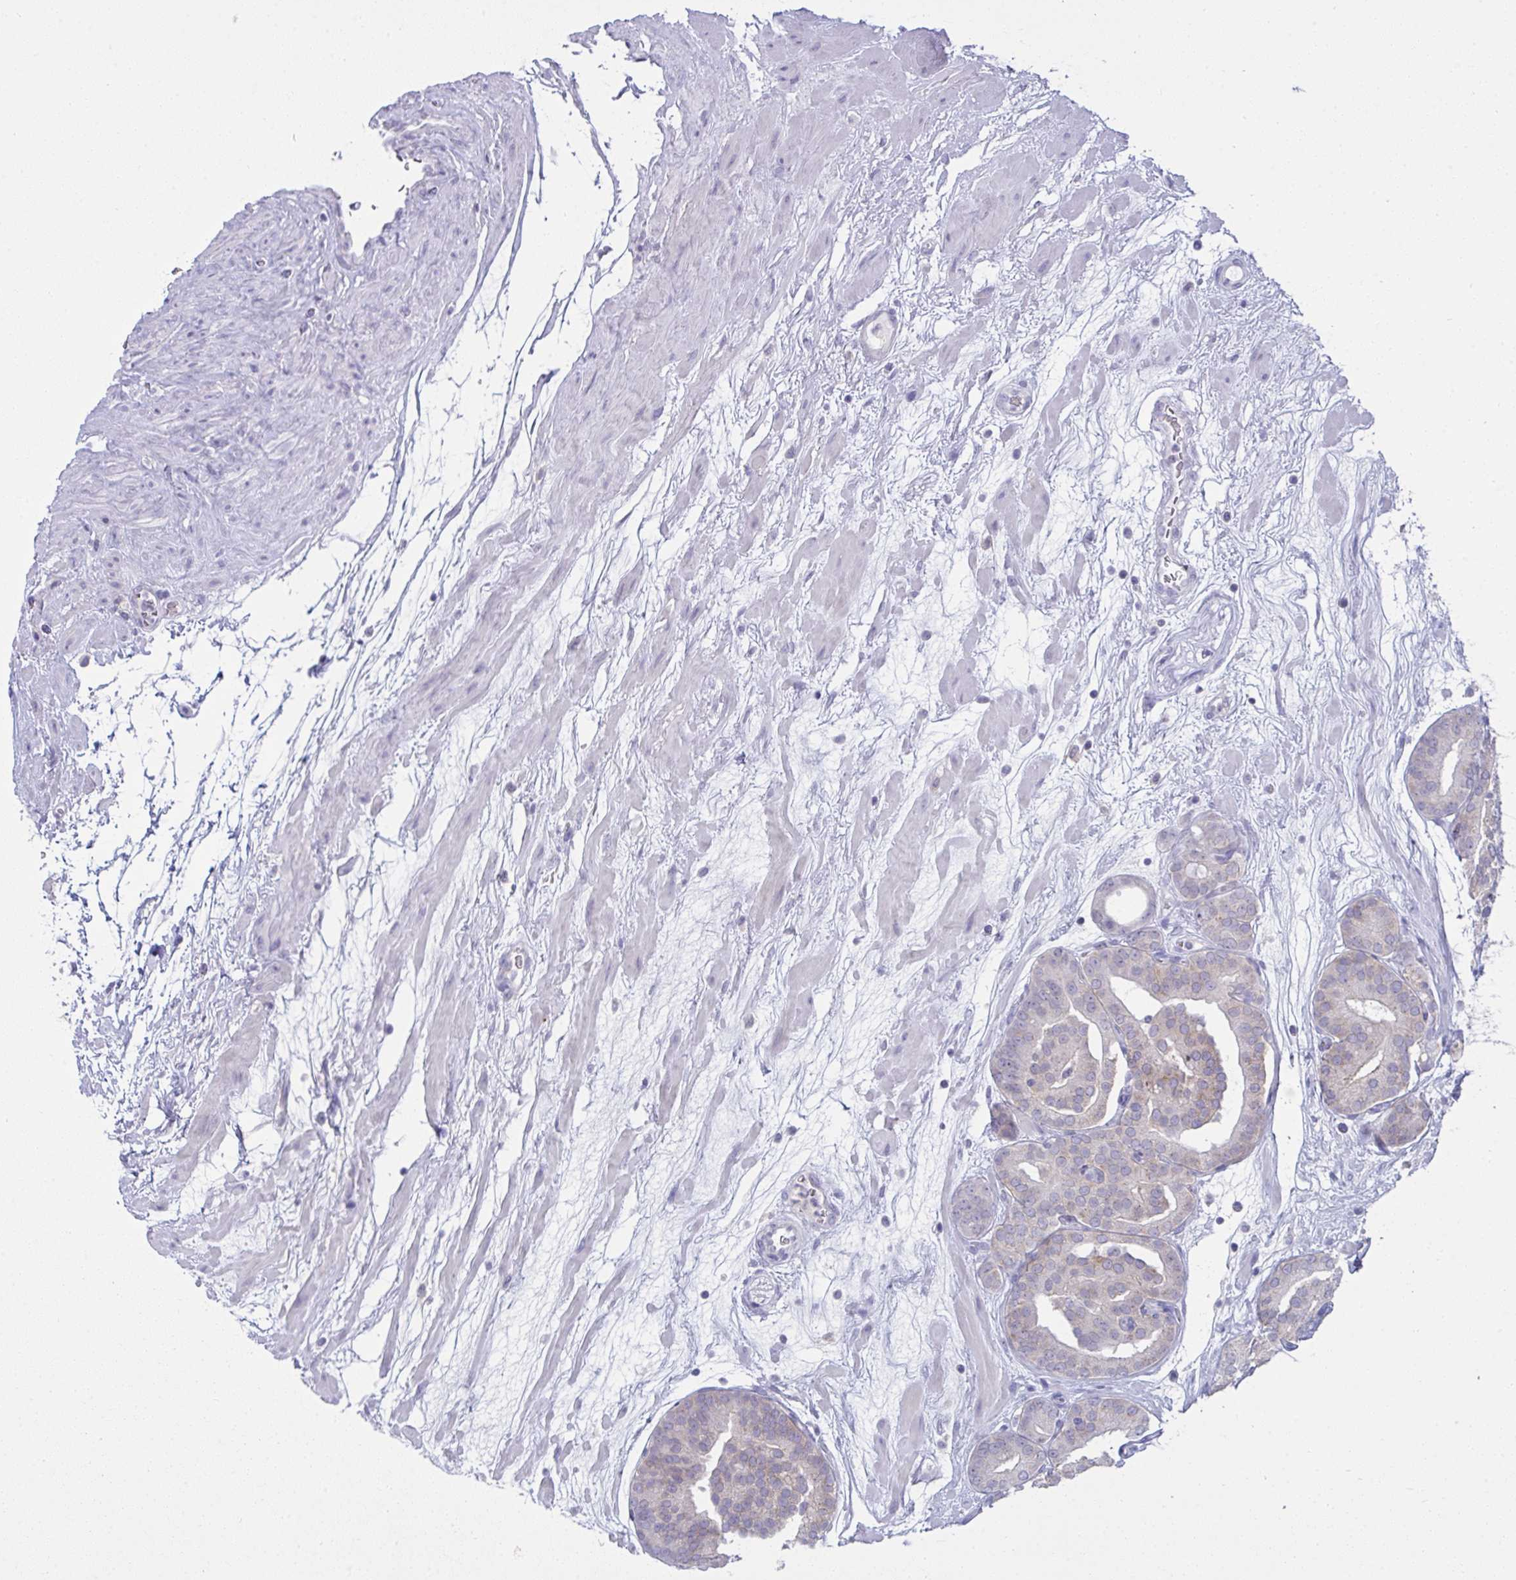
{"staining": {"intensity": "negative", "quantity": "none", "location": "none"}, "tissue": "prostate cancer", "cell_type": "Tumor cells", "image_type": "cancer", "snomed": [{"axis": "morphology", "description": "Adenocarcinoma, High grade"}, {"axis": "topography", "description": "Prostate"}], "caption": "This photomicrograph is of prostate high-grade adenocarcinoma stained with immunohistochemistry (IHC) to label a protein in brown with the nuclei are counter-stained blue. There is no expression in tumor cells.", "gene": "RGPD5", "patient": {"sex": "male", "age": 66}}